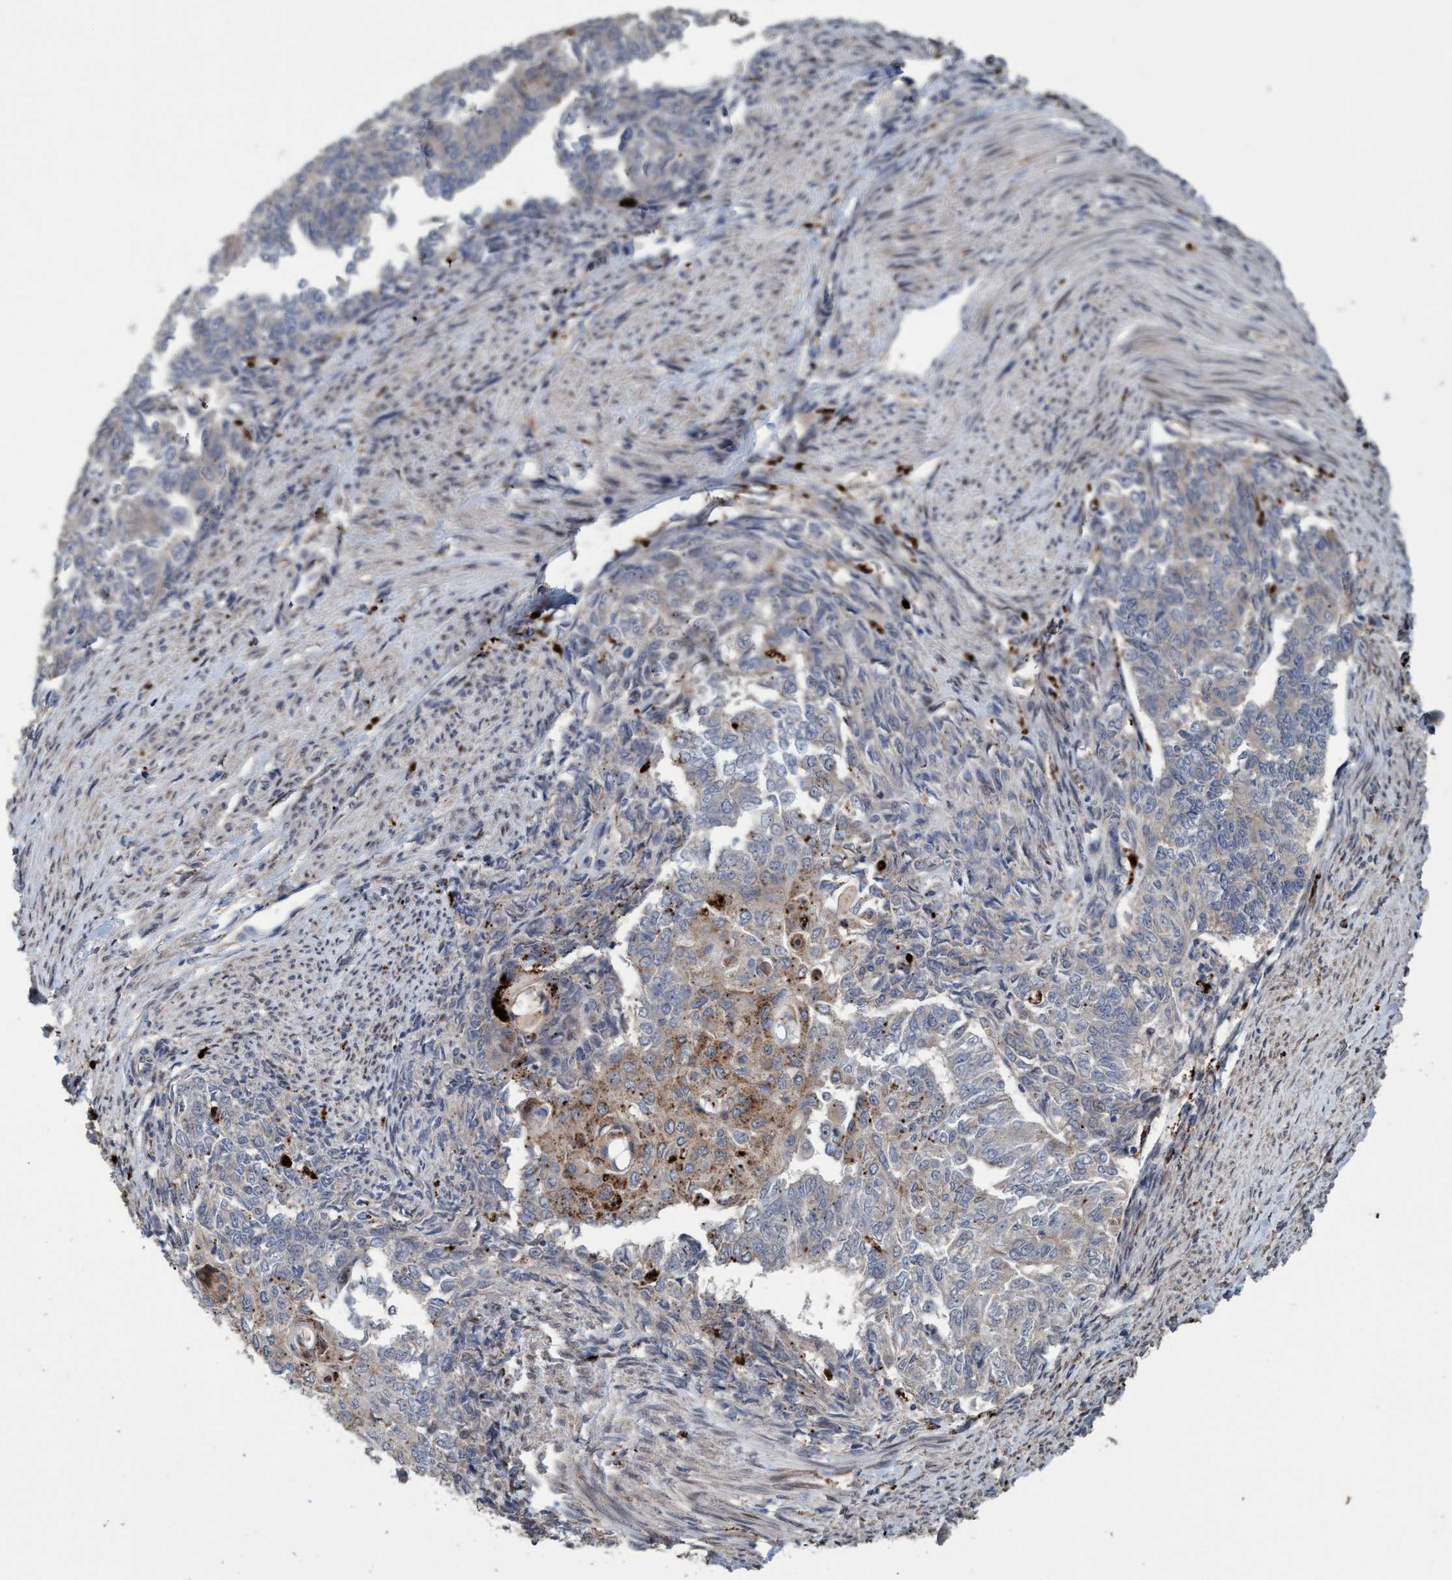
{"staining": {"intensity": "negative", "quantity": "none", "location": "none"}, "tissue": "endometrial cancer", "cell_type": "Tumor cells", "image_type": "cancer", "snomed": [{"axis": "morphology", "description": "Adenocarcinoma, NOS"}, {"axis": "topography", "description": "Endometrium"}], "caption": "Immunohistochemical staining of human endometrial cancer (adenocarcinoma) exhibits no significant positivity in tumor cells. The staining is performed using DAB brown chromogen with nuclei counter-stained in using hematoxylin.", "gene": "BBS9", "patient": {"sex": "female", "age": 32}}